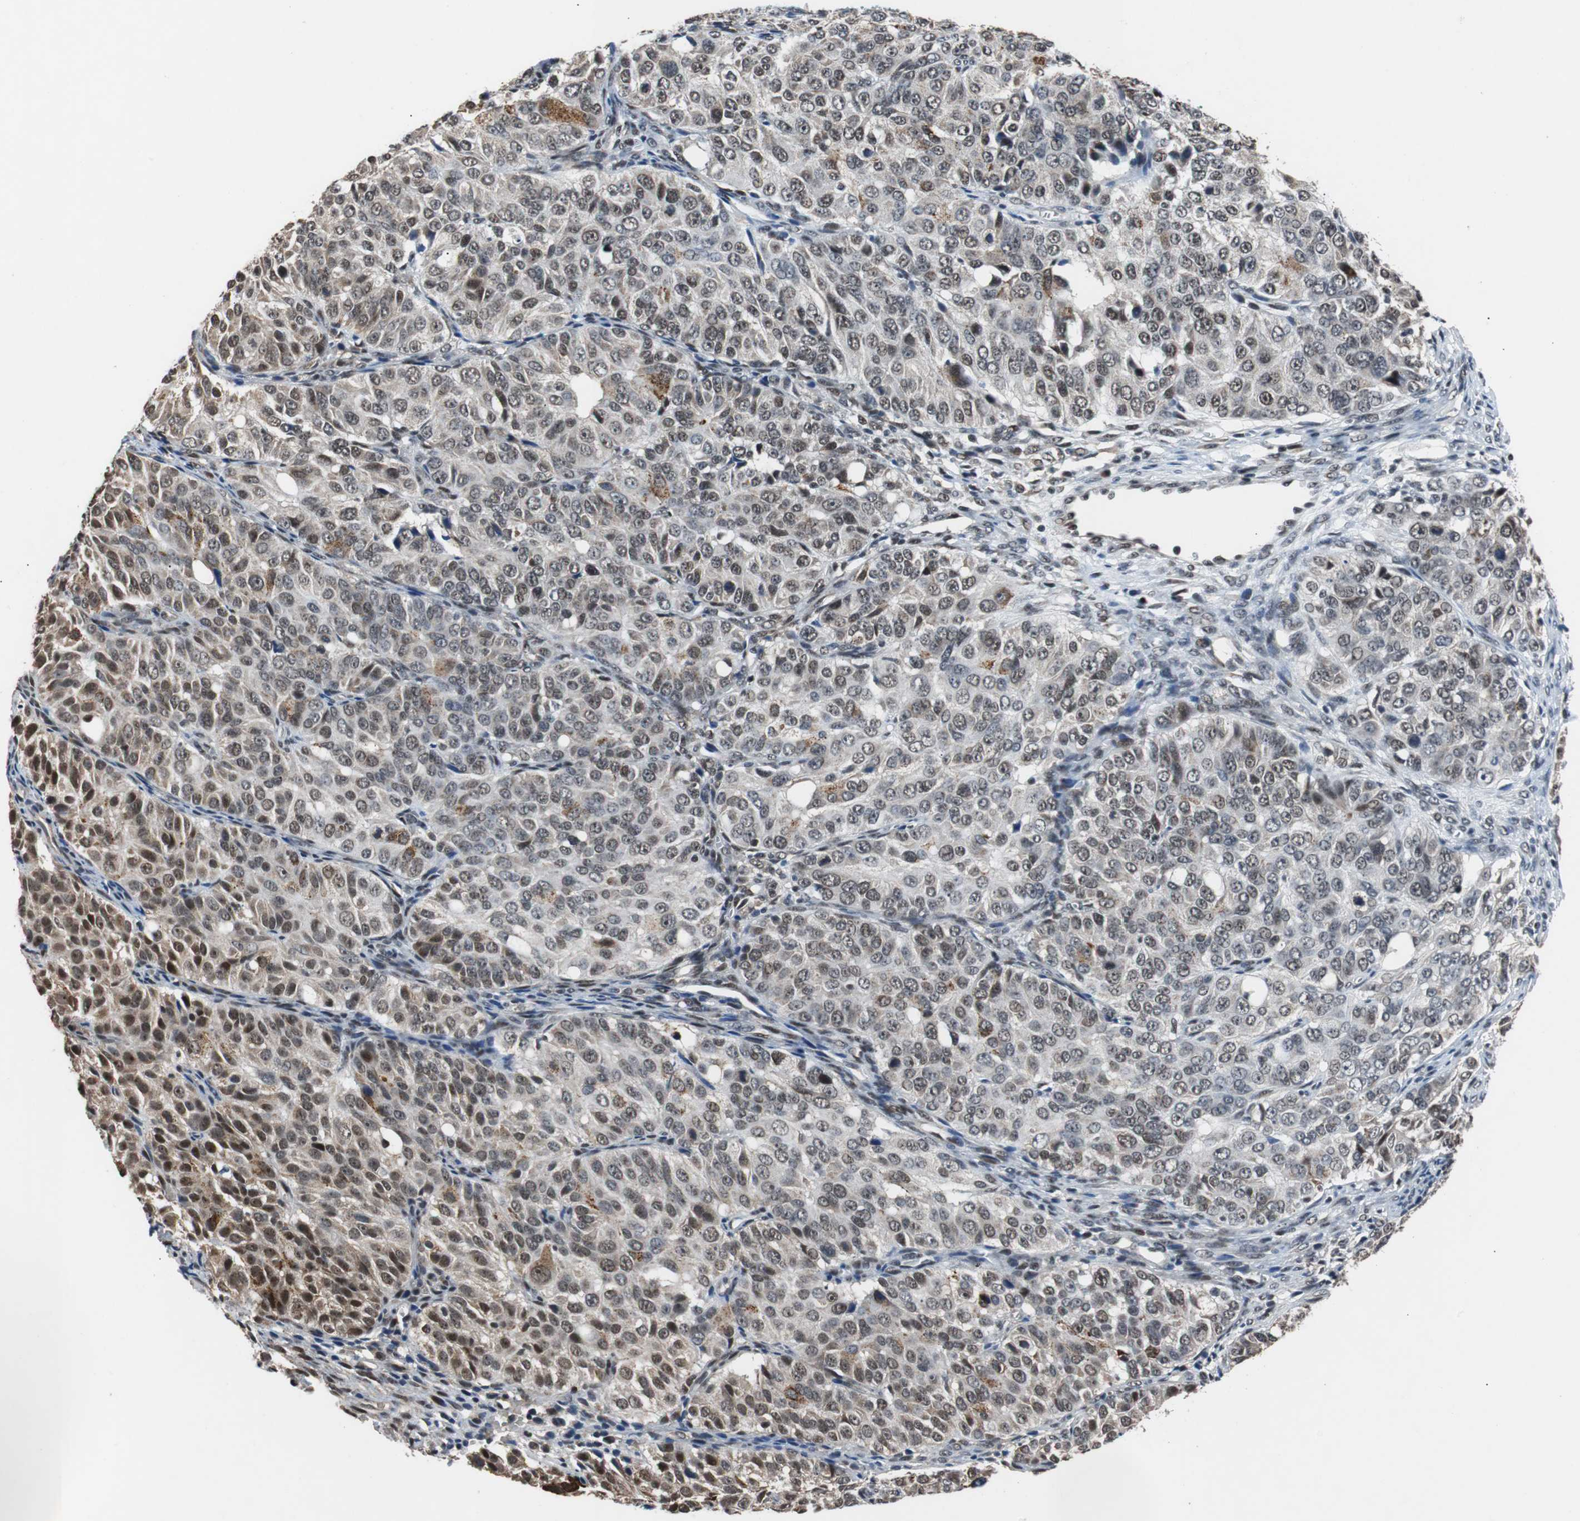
{"staining": {"intensity": "weak", "quantity": "25%-75%", "location": "nuclear"}, "tissue": "ovarian cancer", "cell_type": "Tumor cells", "image_type": "cancer", "snomed": [{"axis": "morphology", "description": "Carcinoma, endometroid"}, {"axis": "topography", "description": "Ovary"}], "caption": "Protein analysis of ovarian cancer (endometroid carcinoma) tissue exhibits weak nuclear positivity in about 25%-75% of tumor cells.", "gene": "USP28", "patient": {"sex": "female", "age": 51}}